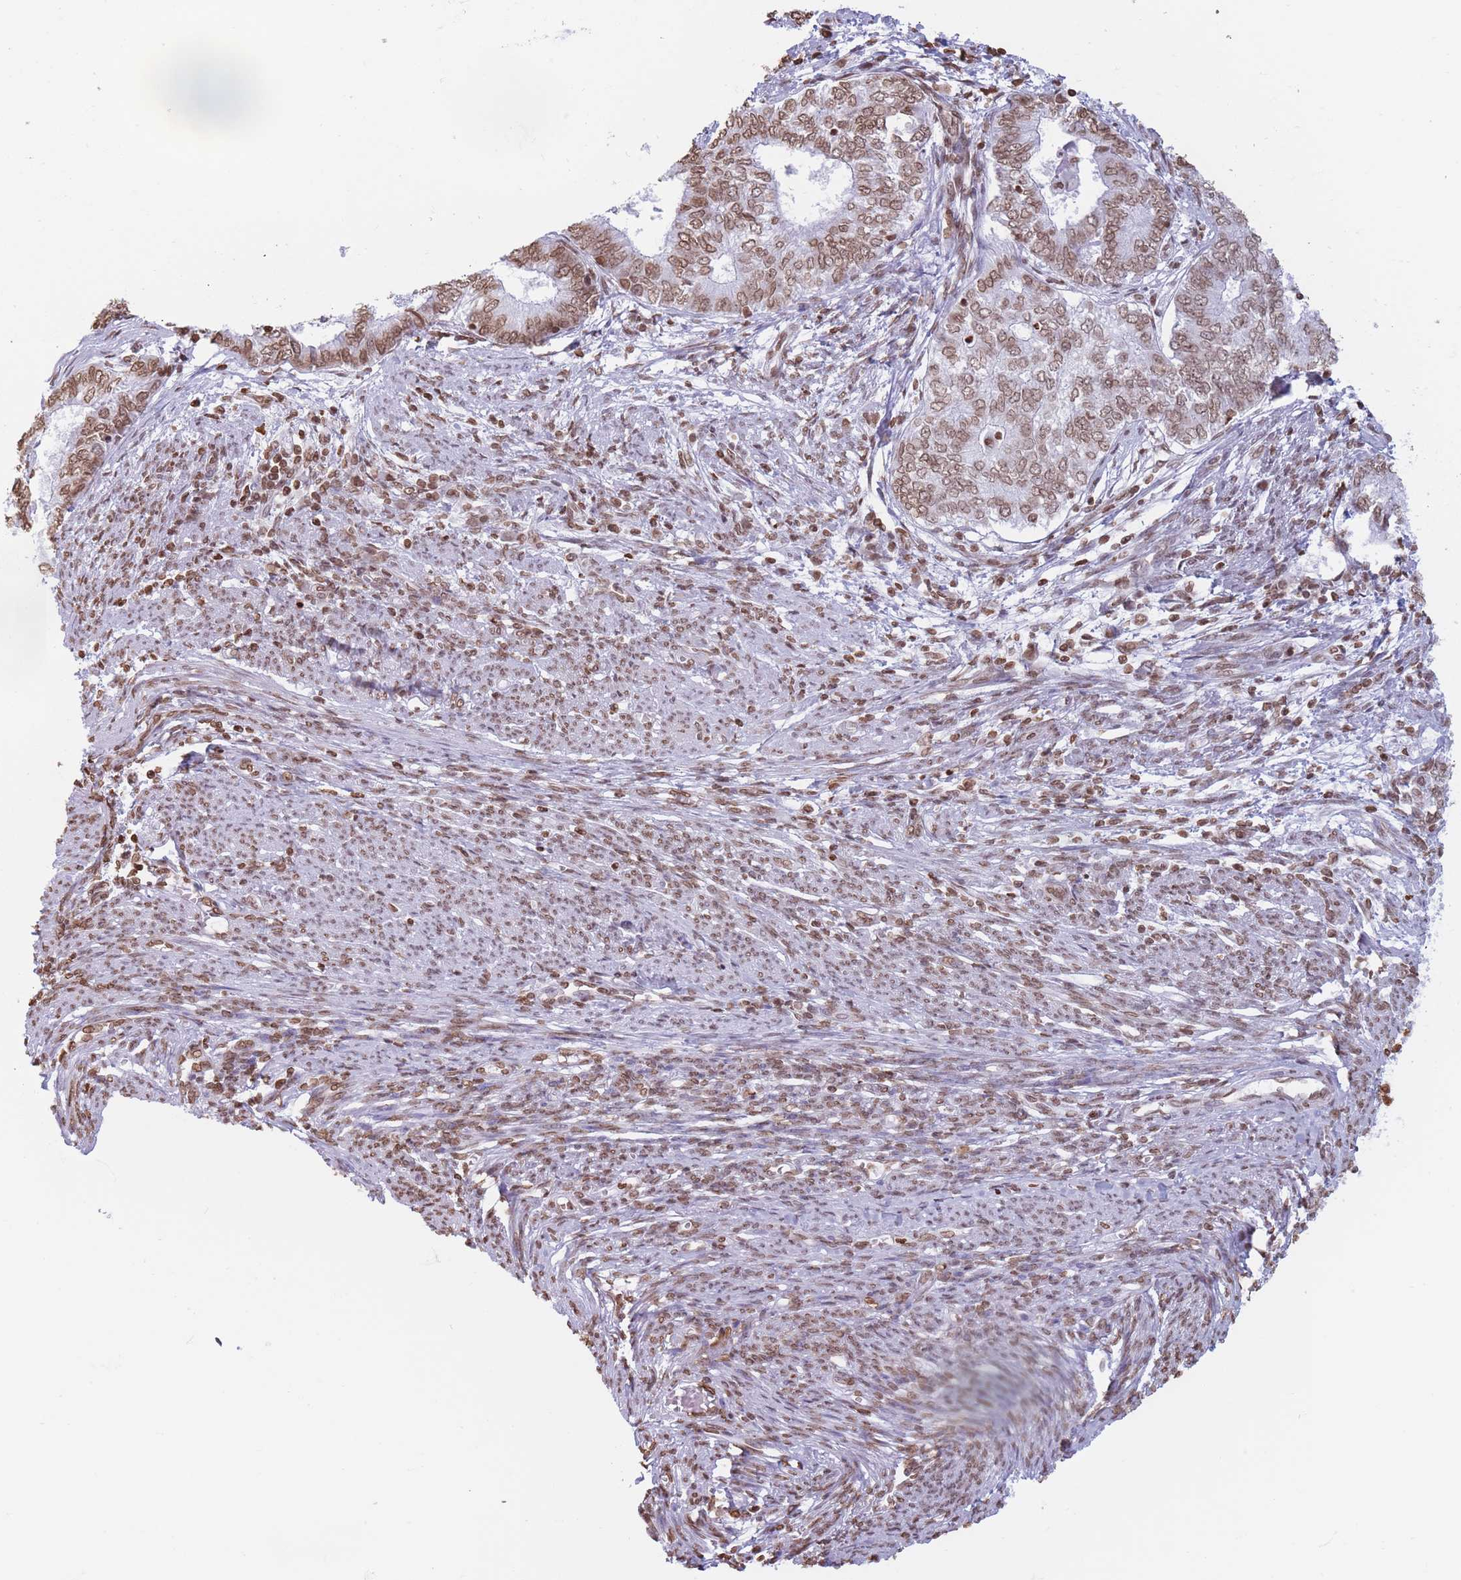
{"staining": {"intensity": "moderate", "quantity": ">75%", "location": "nuclear"}, "tissue": "endometrial cancer", "cell_type": "Tumor cells", "image_type": "cancer", "snomed": [{"axis": "morphology", "description": "Adenocarcinoma, NOS"}, {"axis": "topography", "description": "Endometrium"}], "caption": "Endometrial adenocarcinoma tissue shows moderate nuclear positivity in approximately >75% of tumor cells", "gene": "RYK", "patient": {"sex": "female", "age": 62}}